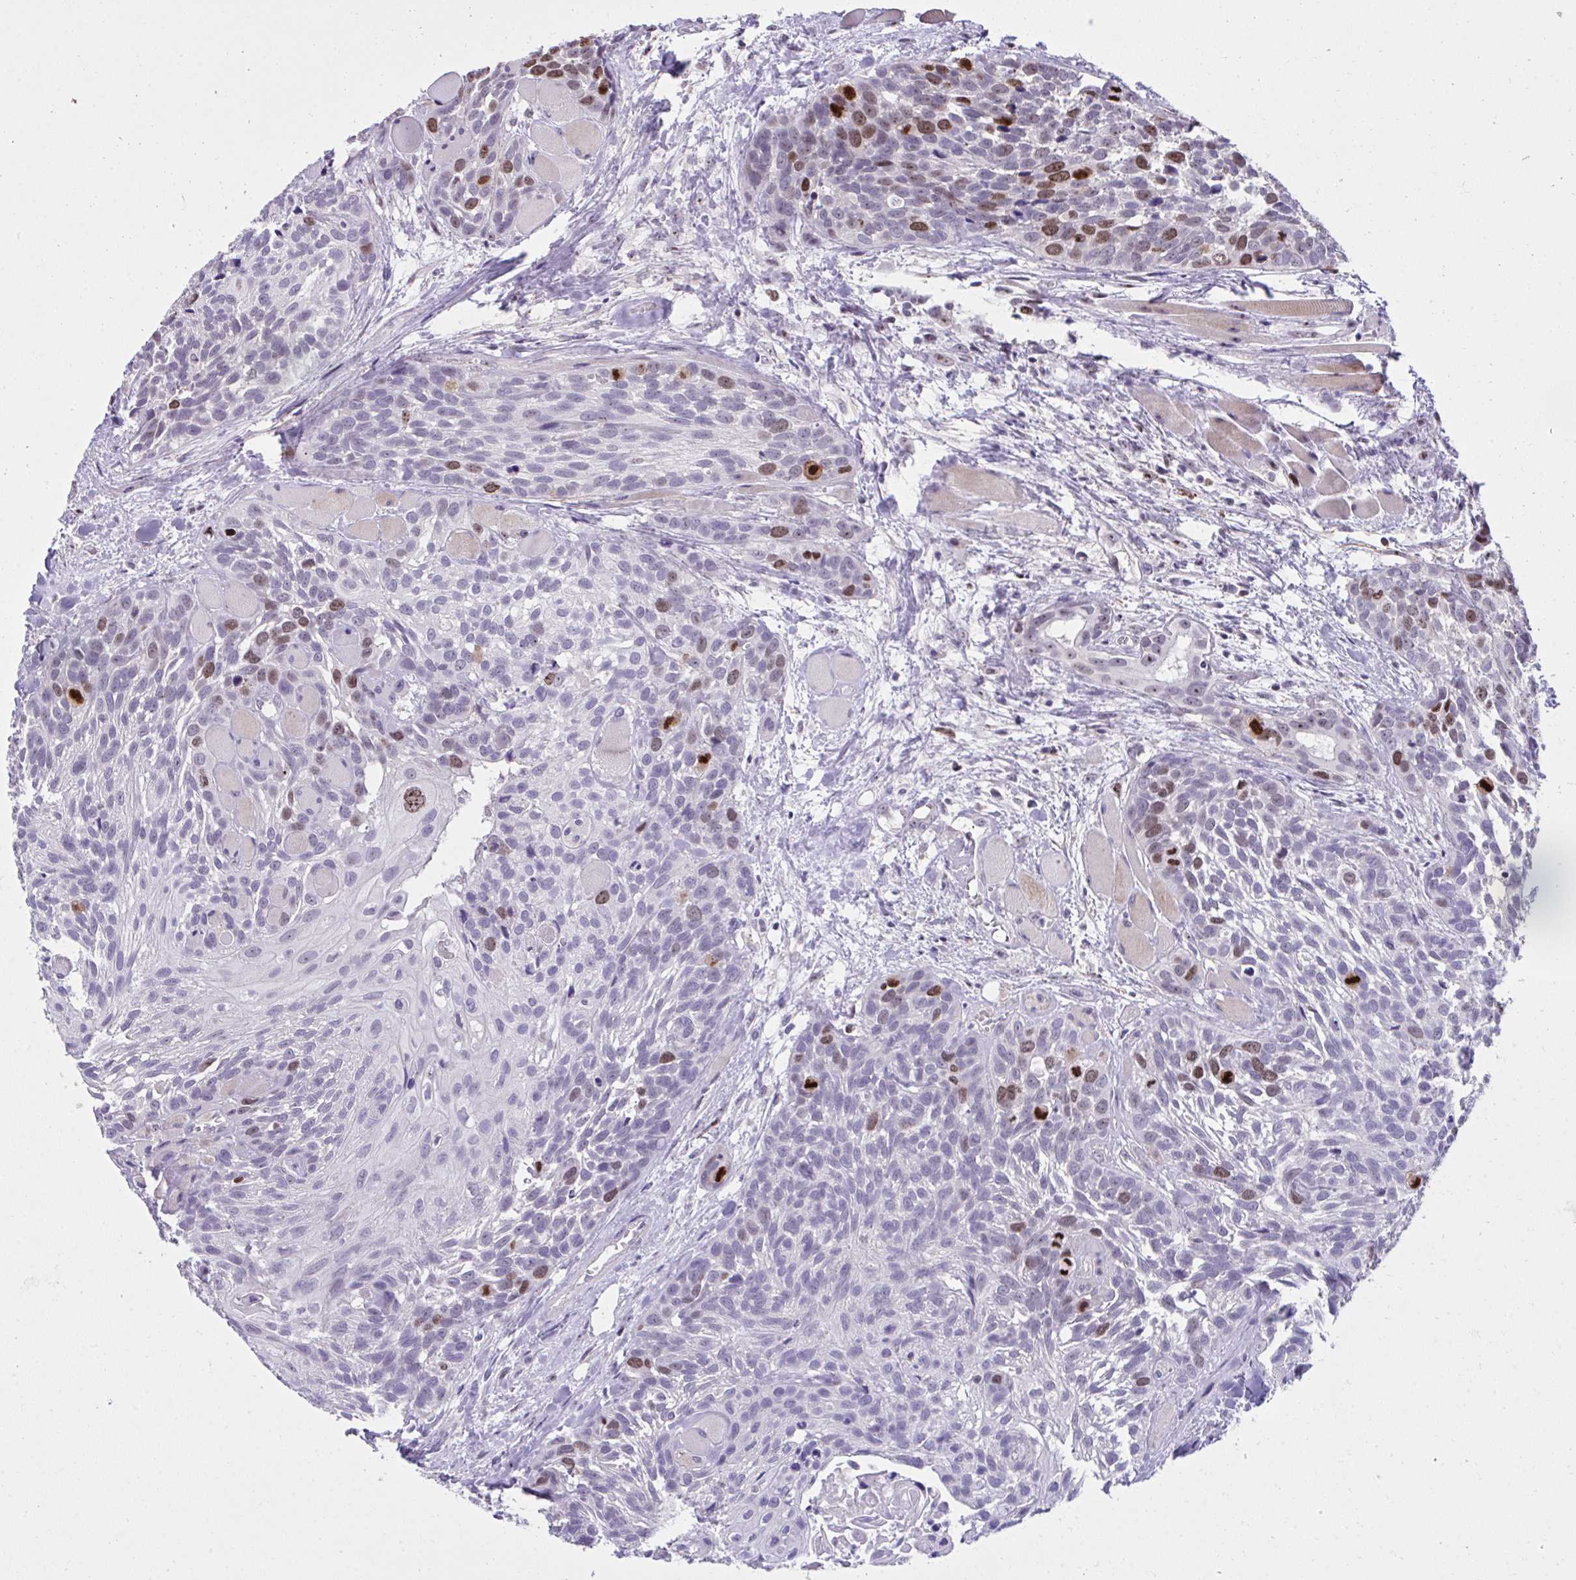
{"staining": {"intensity": "strong", "quantity": "<25%", "location": "nuclear"}, "tissue": "head and neck cancer", "cell_type": "Tumor cells", "image_type": "cancer", "snomed": [{"axis": "morphology", "description": "Squamous cell carcinoma, NOS"}, {"axis": "topography", "description": "Head-Neck"}], "caption": "This is an image of IHC staining of head and neck cancer, which shows strong expression in the nuclear of tumor cells.", "gene": "CEP72", "patient": {"sex": "female", "age": 50}}